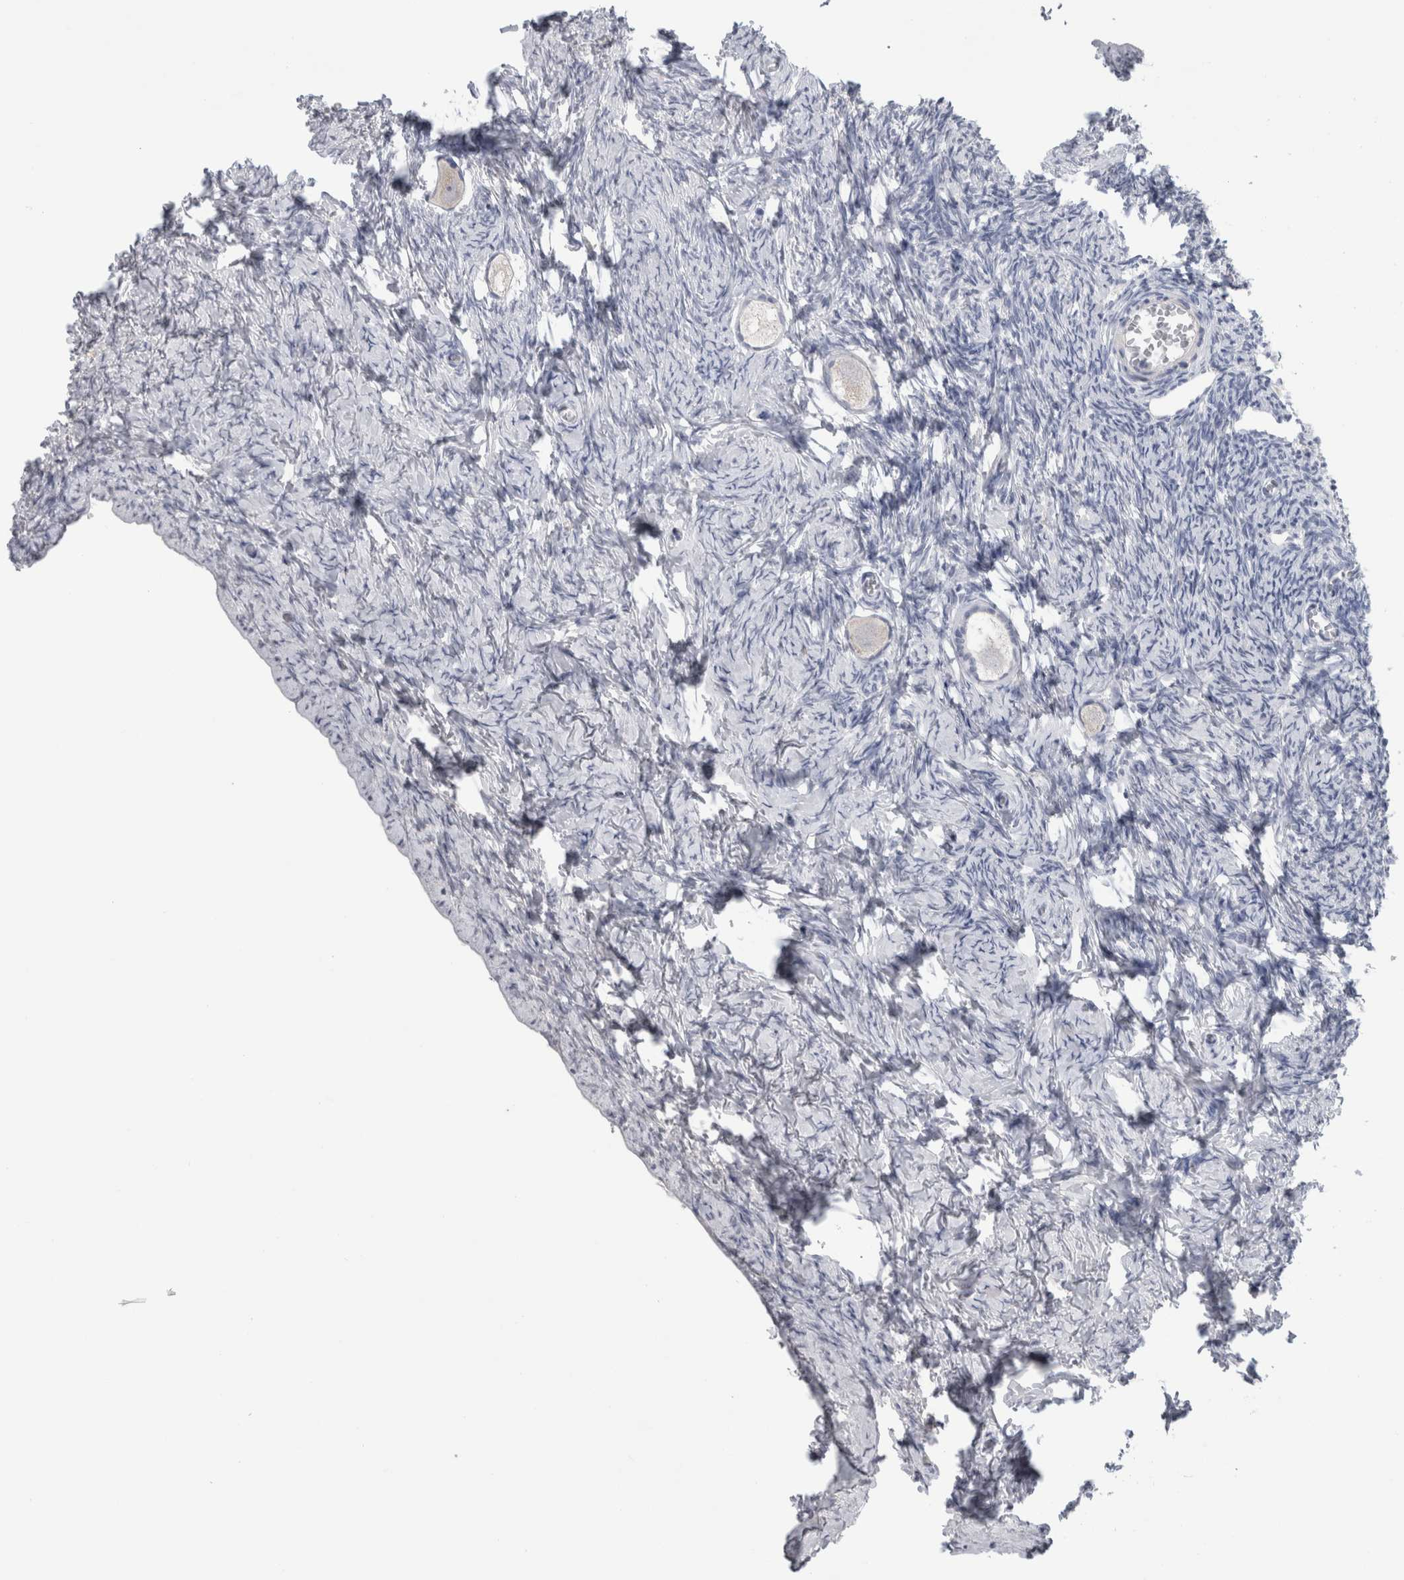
{"staining": {"intensity": "negative", "quantity": "none", "location": "none"}, "tissue": "ovary", "cell_type": "Follicle cells", "image_type": "normal", "snomed": [{"axis": "morphology", "description": "Normal tissue, NOS"}, {"axis": "topography", "description": "Ovary"}], "caption": "This is a histopathology image of immunohistochemistry staining of benign ovary, which shows no expression in follicle cells.", "gene": "ADAM2", "patient": {"sex": "female", "age": 27}}